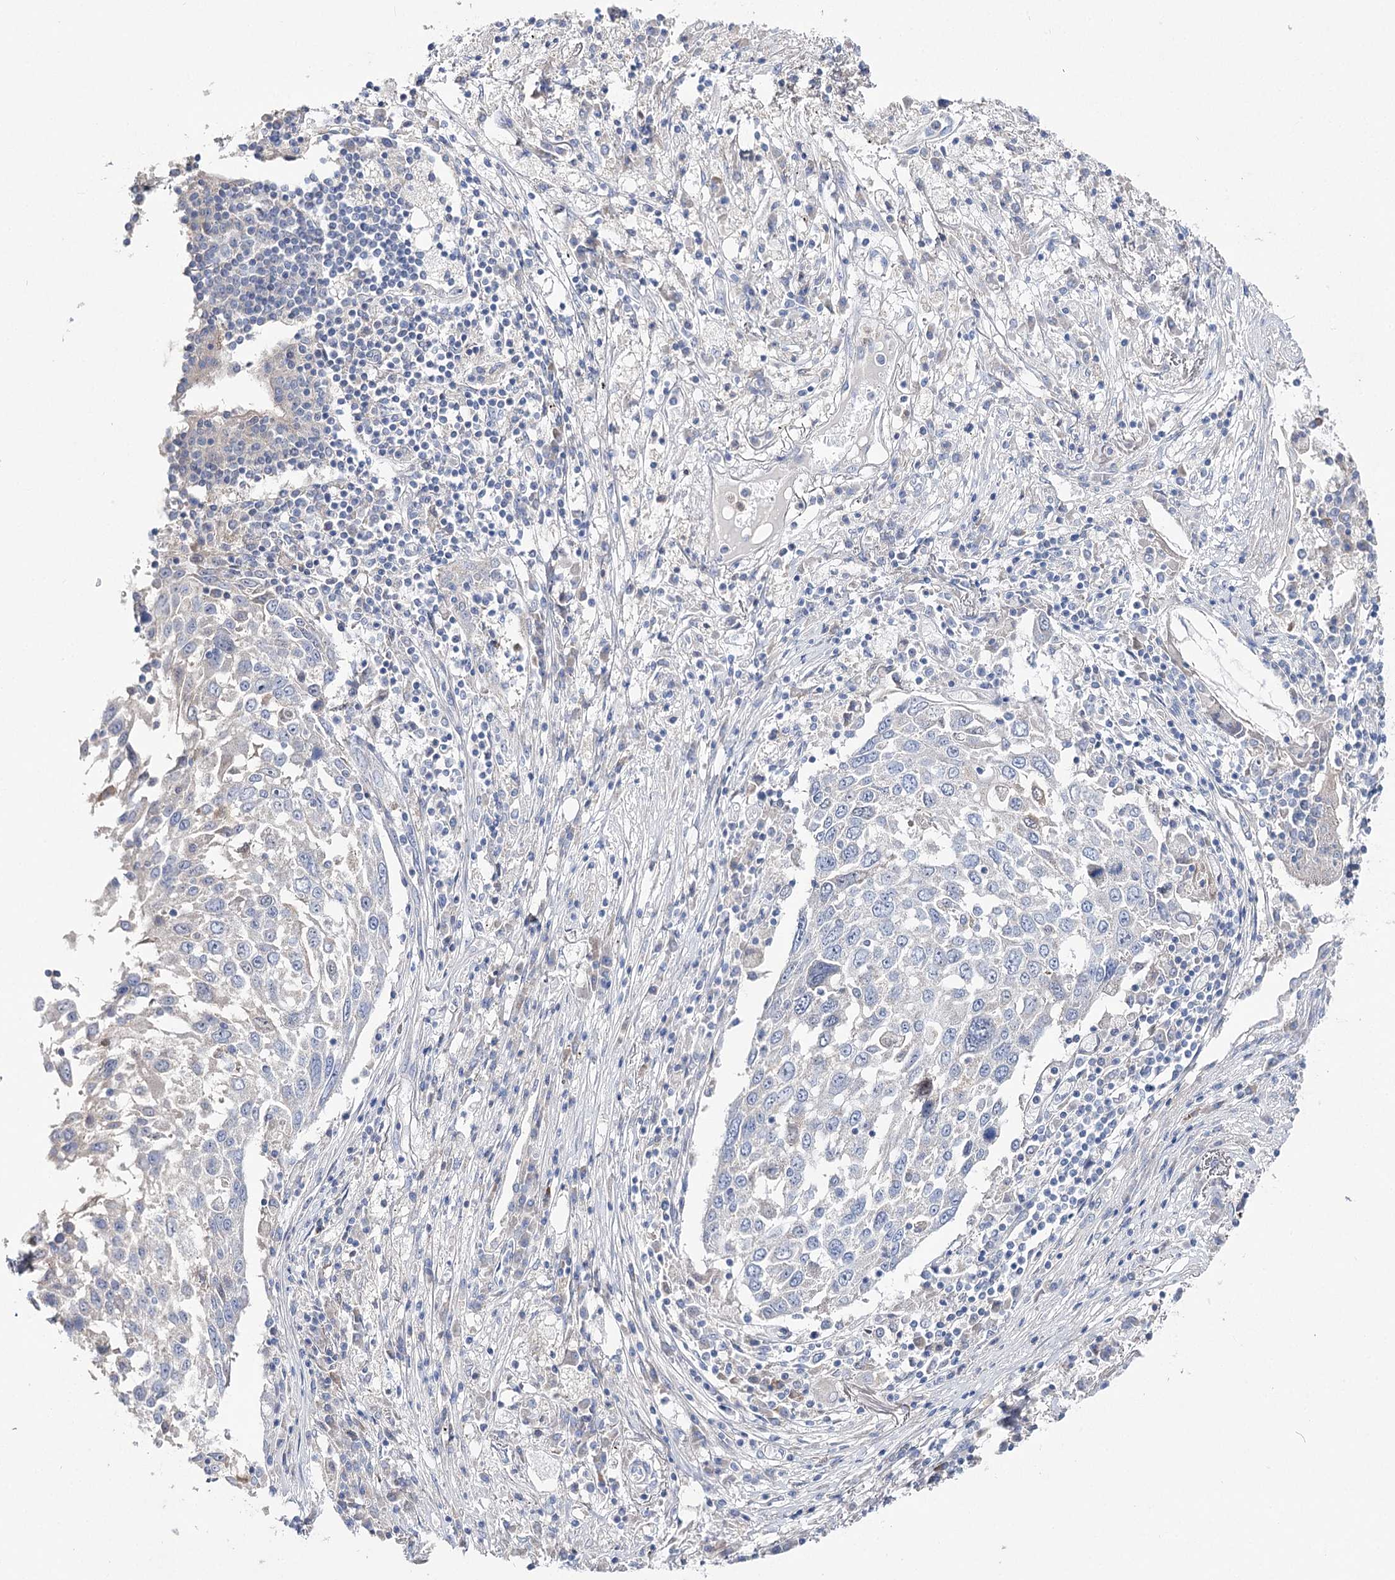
{"staining": {"intensity": "negative", "quantity": "none", "location": "none"}, "tissue": "lung cancer", "cell_type": "Tumor cells", "image_type": "cancer", "snomed": [{"axis": "morphology", "description": "Squamous cell carcinoma, NOS"}, {"axis": "topography", "description": "Lung"}], "caption": "This is an IHC micrograph of human lung cancer (squamous cell carcinoma). There is no staining in tumor cells.", "gene": "NRAP", "patient": {"sex": "male", "age": 65}}